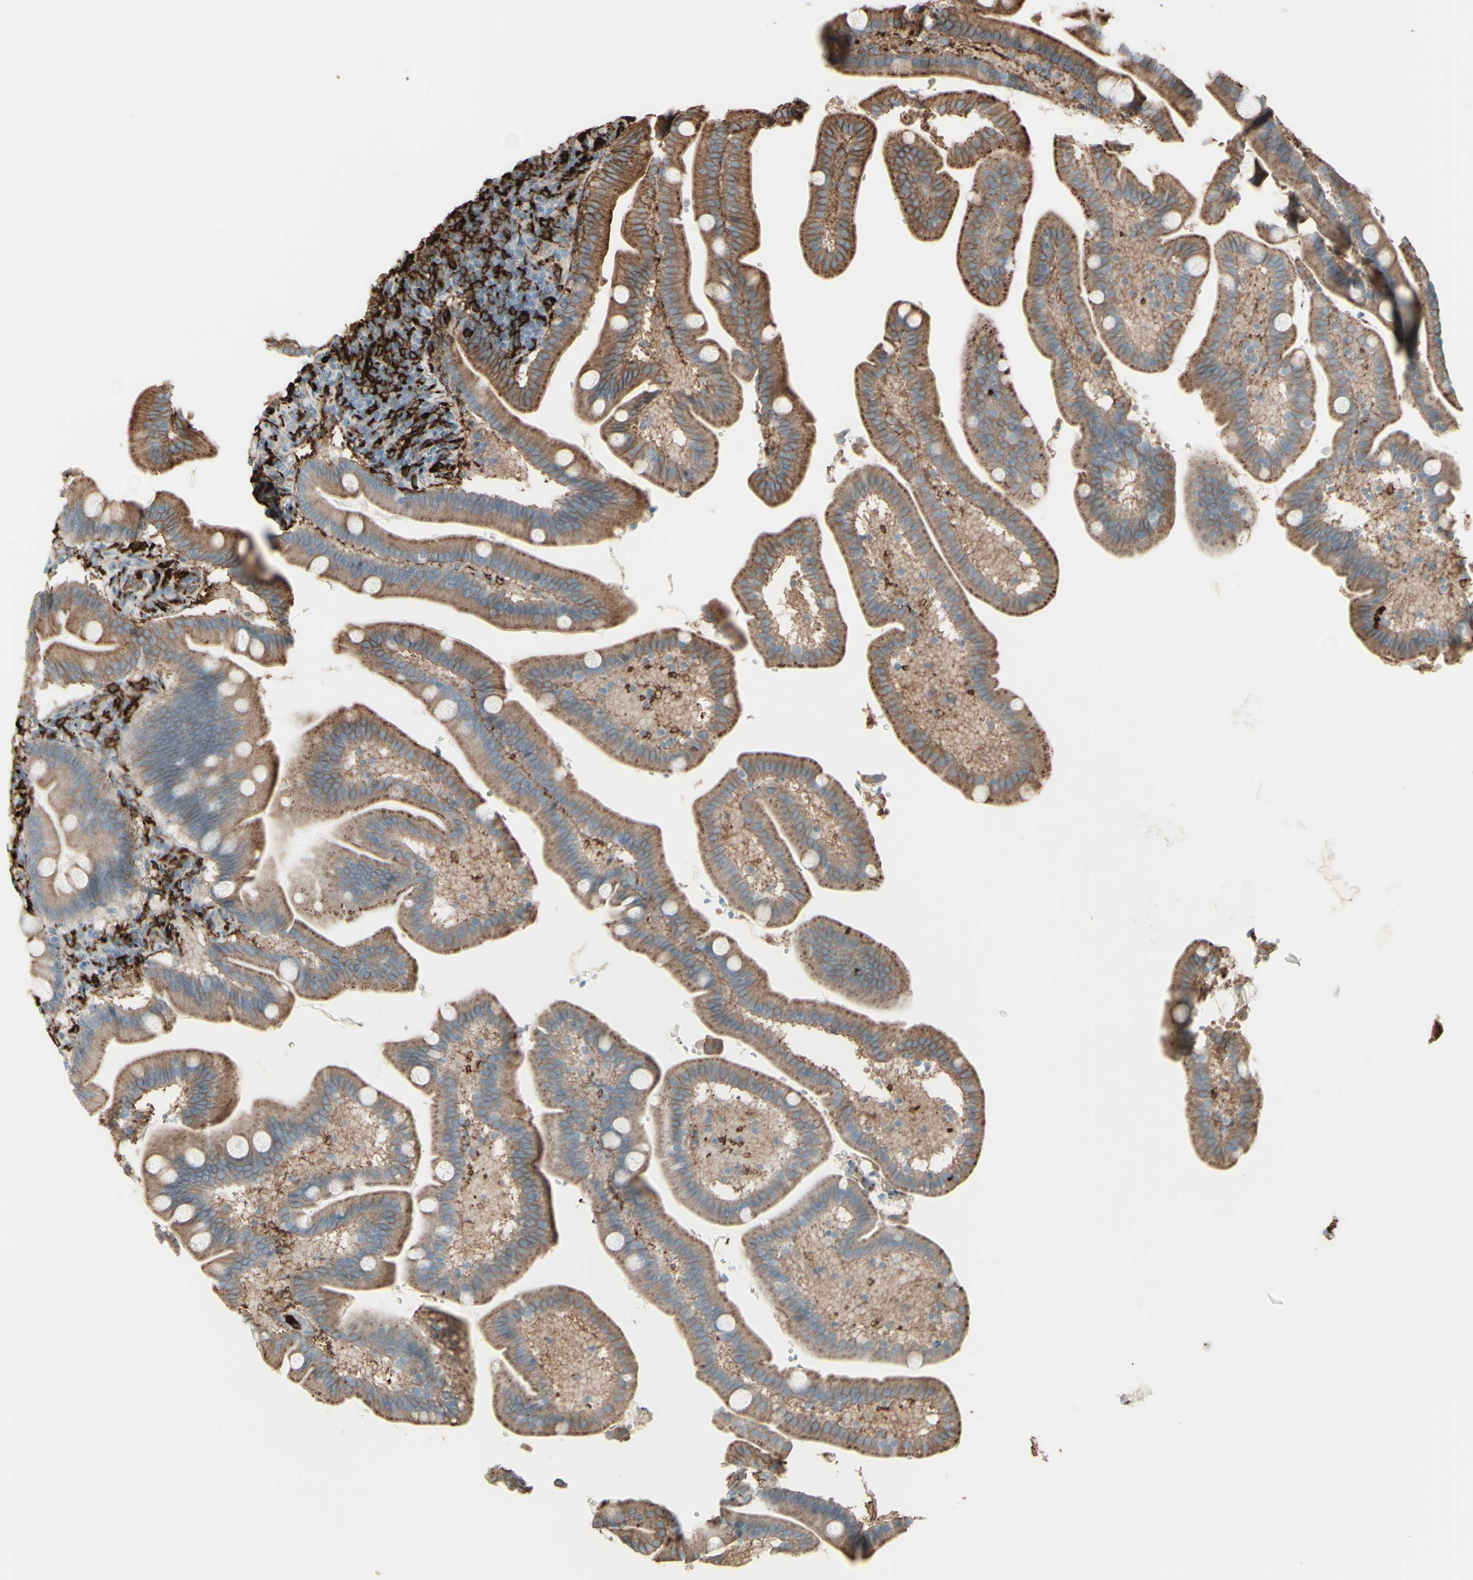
{"staining": {"intensity": "weak", "quantity": ">75%", "location": "cytoplasmic/membranous"}, "tissue": "duodenum", "cell_type": "Glandular cells", "image_type": "normal", "snomed": [{"axis": "morphology", "description": "Normal tissue, NOS"}, {"axis": "topography", "description": "Duodenum"}], "caption": "Duodenum stained for a protein shows weak cytoplasmic/membranous positivity in glandular cells.", "gene": "HLA", "patient": {"sex": "male", "age": 54}}